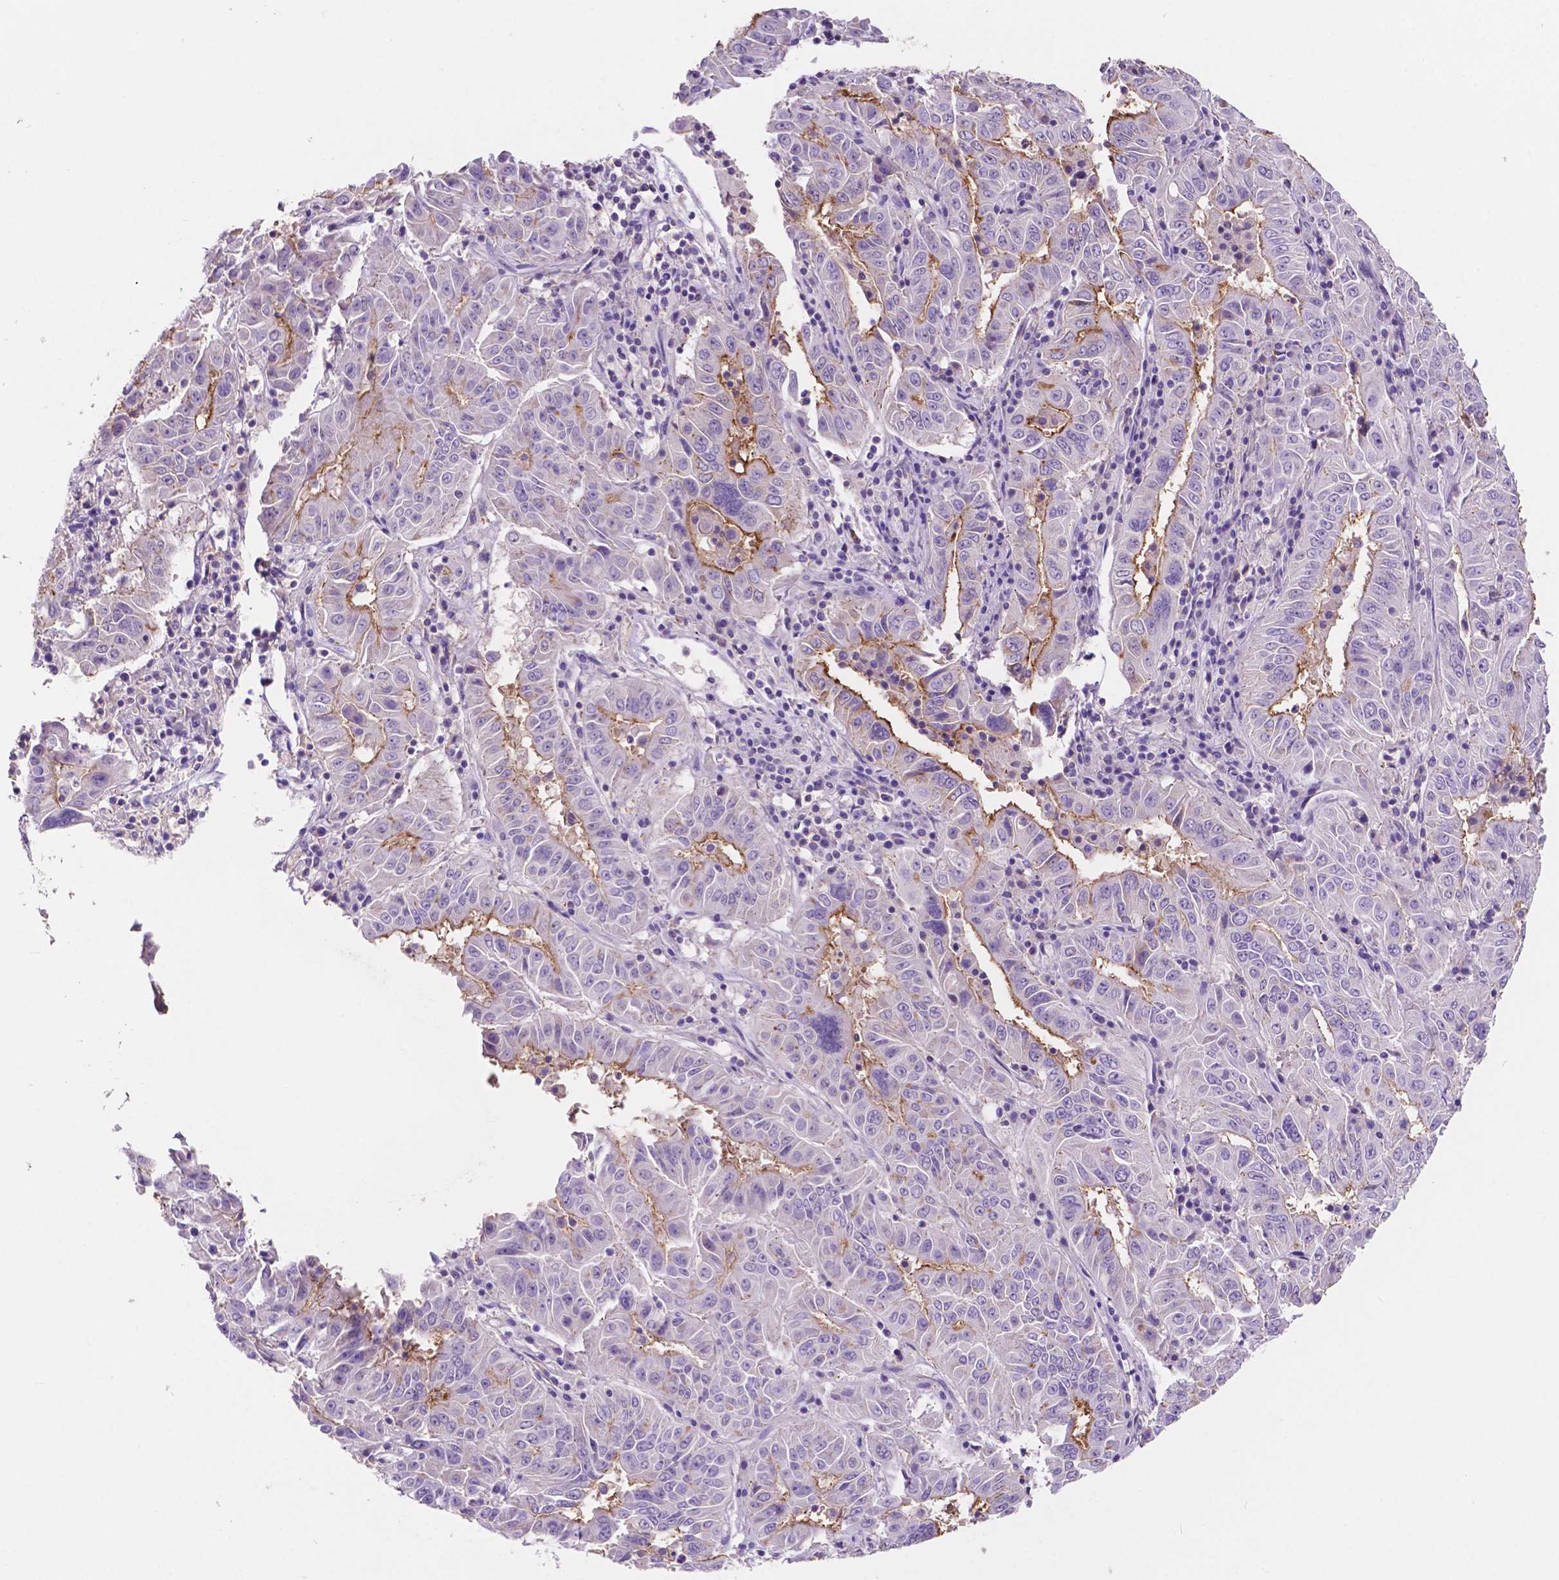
{"staining": {"intensity": "moderate", "quantity": "<25%", "location": "cytoplasmic/membranous"}, "tissue": "pancreatic cancer", "cell_type": "Tumor cells", "image_type": "cancer", "snomed": [{"axis": "morphology", "description": "Adenocarcinoma, NOS"}, {"axis": "topography", "description": "Pancreas"}], "caption": "Protein expression analysis of human pancreatic adenocarcinoma reveals moderate cytoplasmic/membranous staining in about <25% of tumor cells. The staining is performed using DAB (3,3'-diaminobenzidine) brown chromogen to label protein expression. The nuclei are counter-stained blue using hematoxylin.", "gene": "PRPS2", "patient": {"sex": "male", "age": 63}}